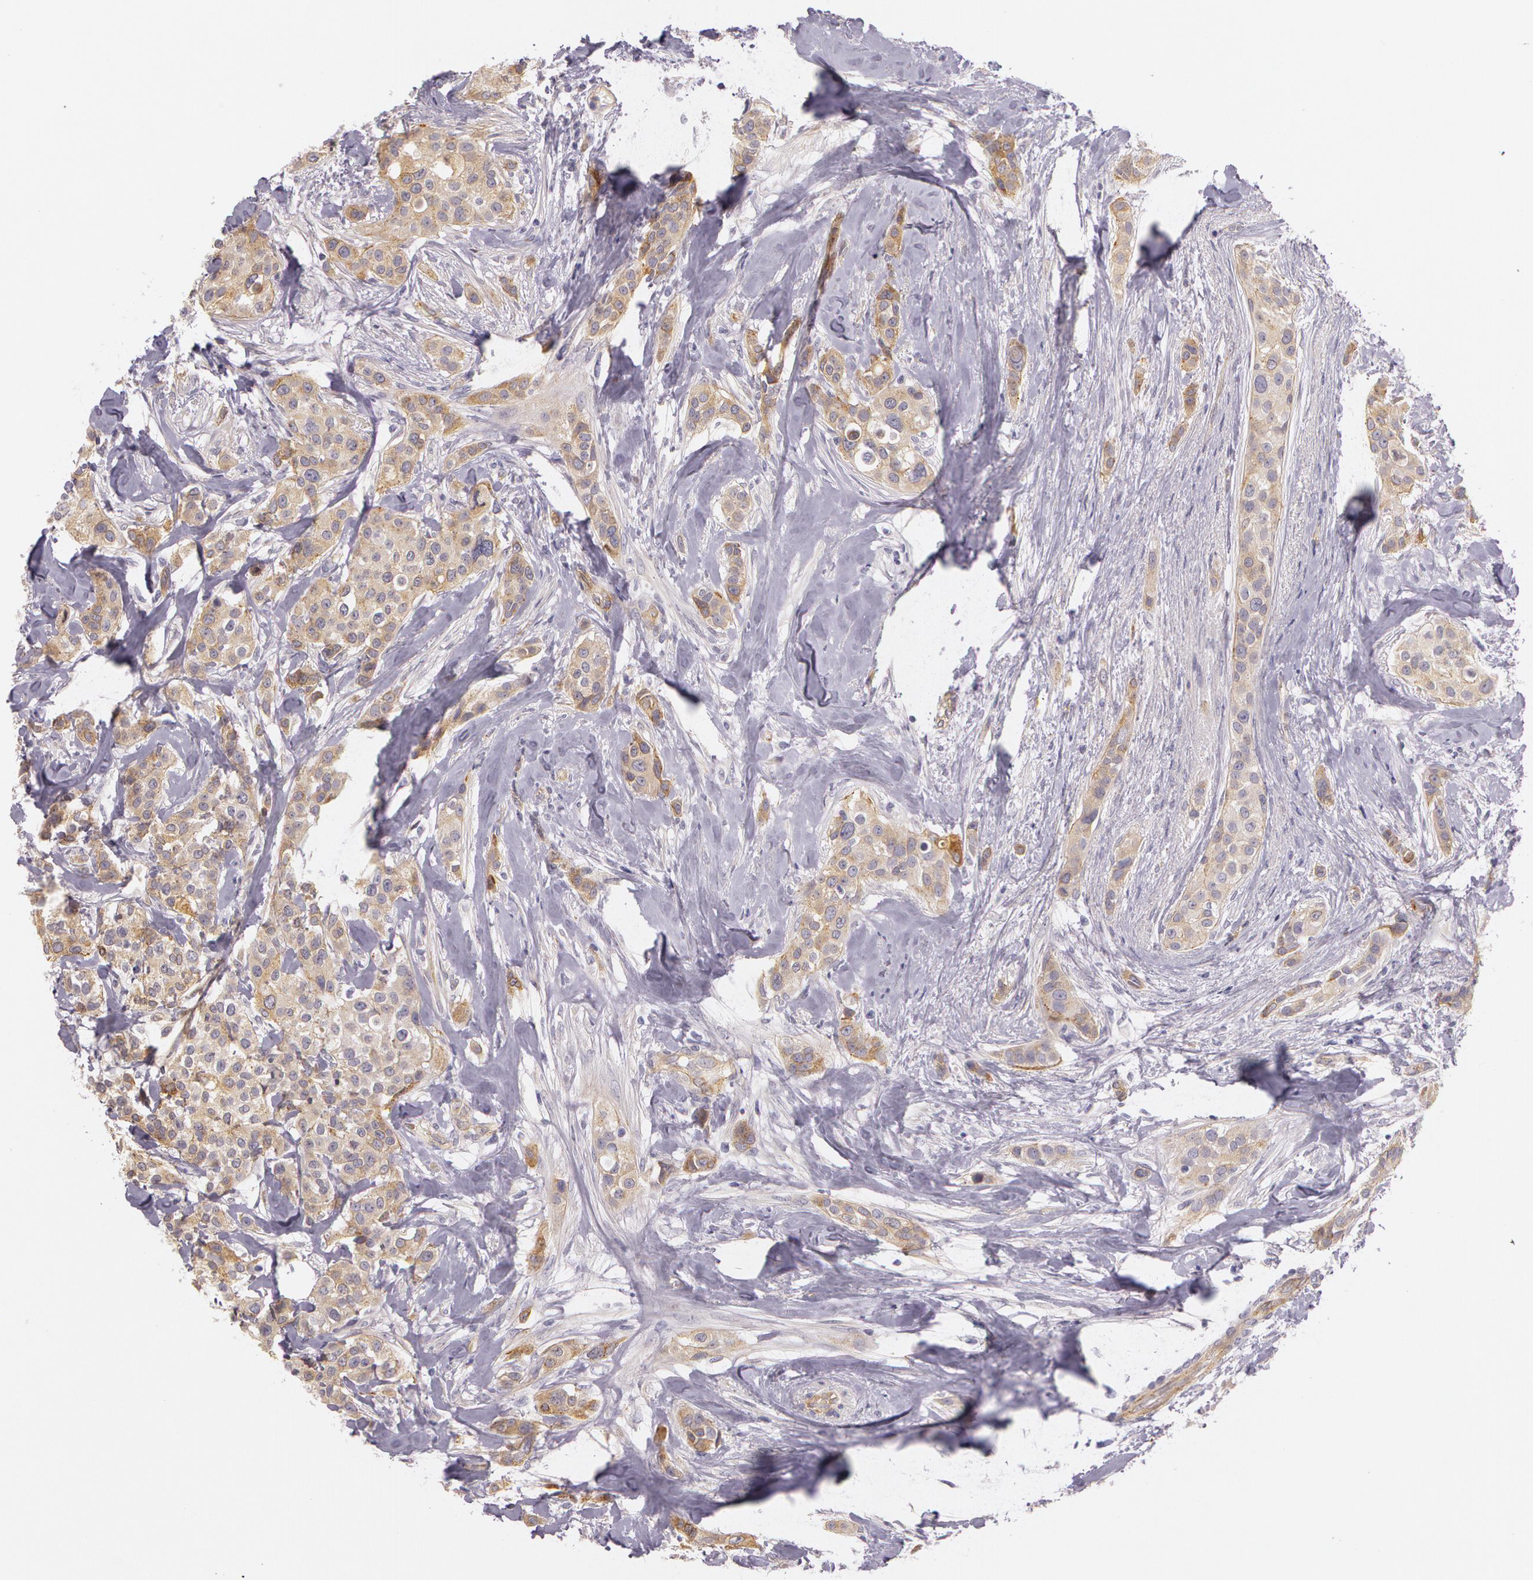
{"staining": {"intensity": "moderate", "quantity": ">75%", "location": "cytoplasmic/membranous"}, "tissue": "breast cancer", "cell_type": "Tumor cells", "image_type": "cancer", "snomed": [{"axis": "morphology", "description": "Duct carcinoma"}, {"axis": "topography", "description": "Breast"}], "caption": "Moderate cytoplasmic/membranous expression for a protein is present in about >75% of tumor cells of breast cancer using immunohistochemistry.", "gene": "APP", "patient": {"sex": "female", "age": 45}}